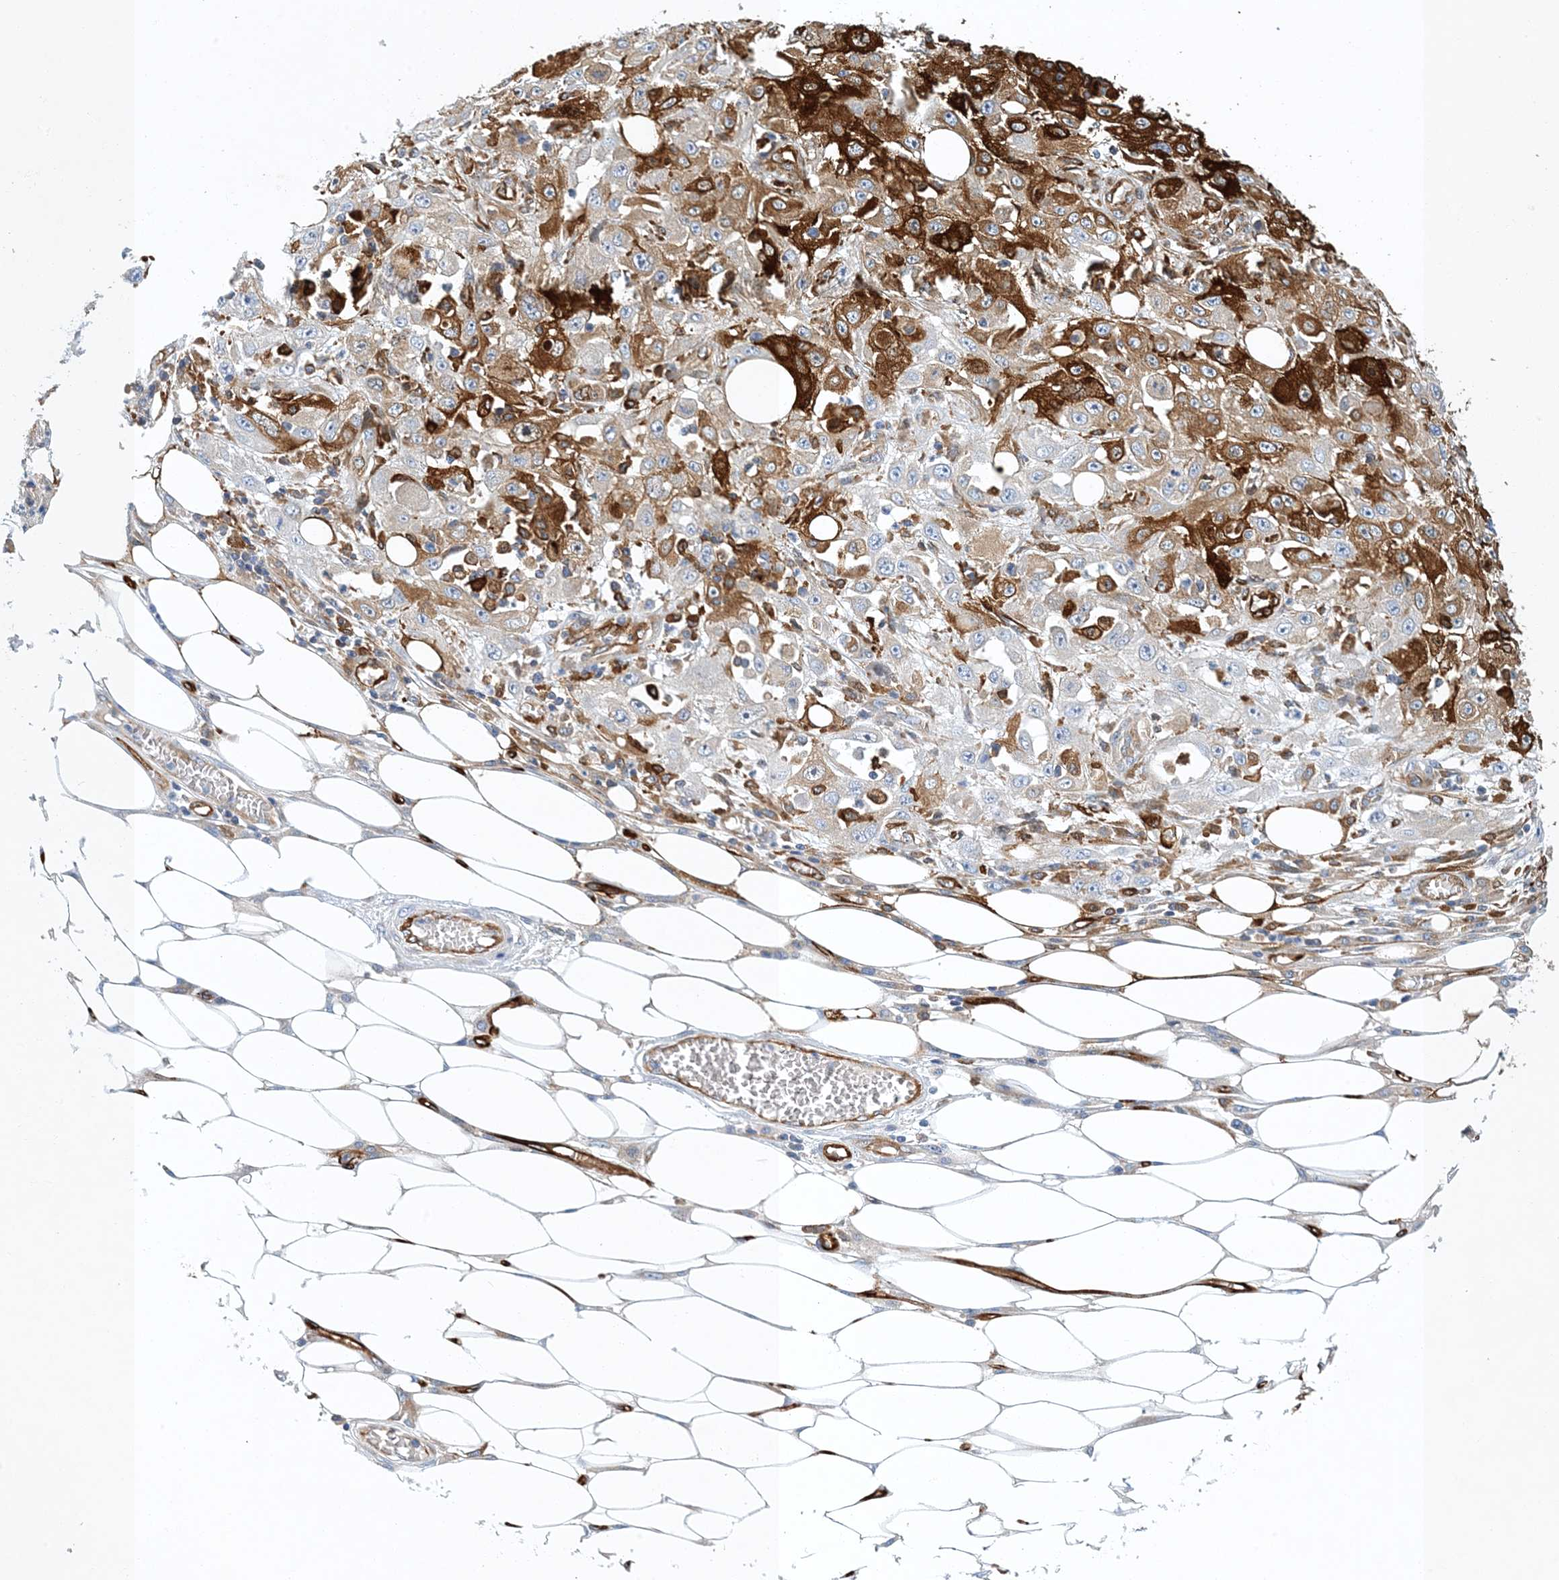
{"staining": {"intensity": "strong", "quantity": "25%-75%", "location": "cytoplasmic/membranous"}, "tissue": "skin cancer", "cell_type": "Tumor cells", "image_type": "cancer", "snomed": [{"axis": "morphology", "description": "Squamous cell carcinoma, NOS"}, {"axis": "morphology", "description": "Squamous cell carcinoma, metastatic, NOS"}, {"axis": "topography", "description": "Skin"}, {"axis": "topography", "description": "Lymph node"}], "caption": "The immunohistochemical stain highlights strong cytoplasmic/membranous expression in tumor cells of squamous cell carcinoma (skin) tissue.", "gene": "PCDHA2", "patient": {"sex": "male", "age": 75}}